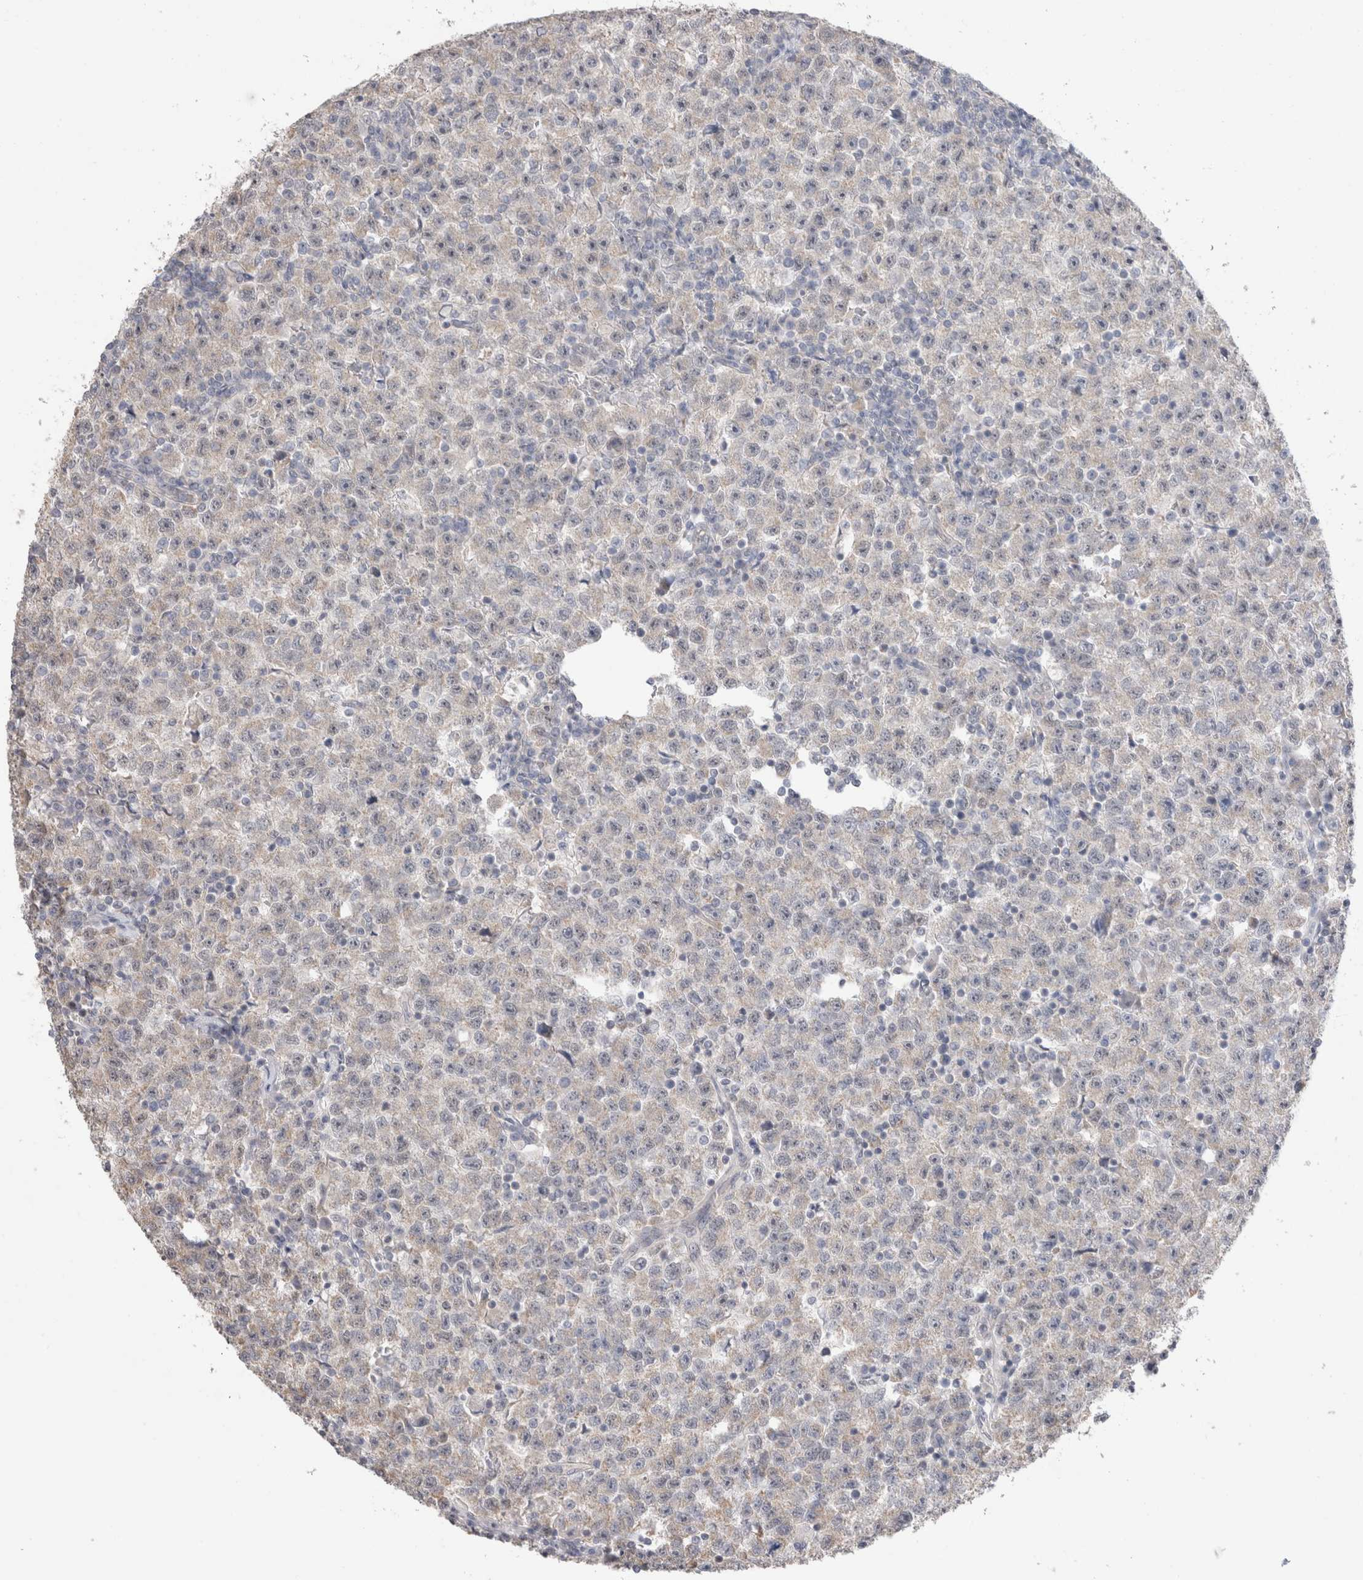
{"staining": {"intensity": "weak", "quantity": "25%-75%", "location": "cytoplasmic/membranous"}, "tissue": "testis cancer", "cell_type": "Tumor cells", "image_type": "cancer", "snomed": [{"axis": "morphology", "description": "Seminoma, NOS"}, {"axis": "topography", "description": "Testis"}], "caption": "Immunohistochemistry (IHC) (DAB (3,3'-diaminobenzidine)) staining of testis seminoma displays weak cytoplasmic/membranous protein expression in about 25%-75% of tumor cells. (Brightfield microscopy of DAB IHC at high magnification).", "gene": "DMD", "patient": {"sex": "male", "age": 22}}